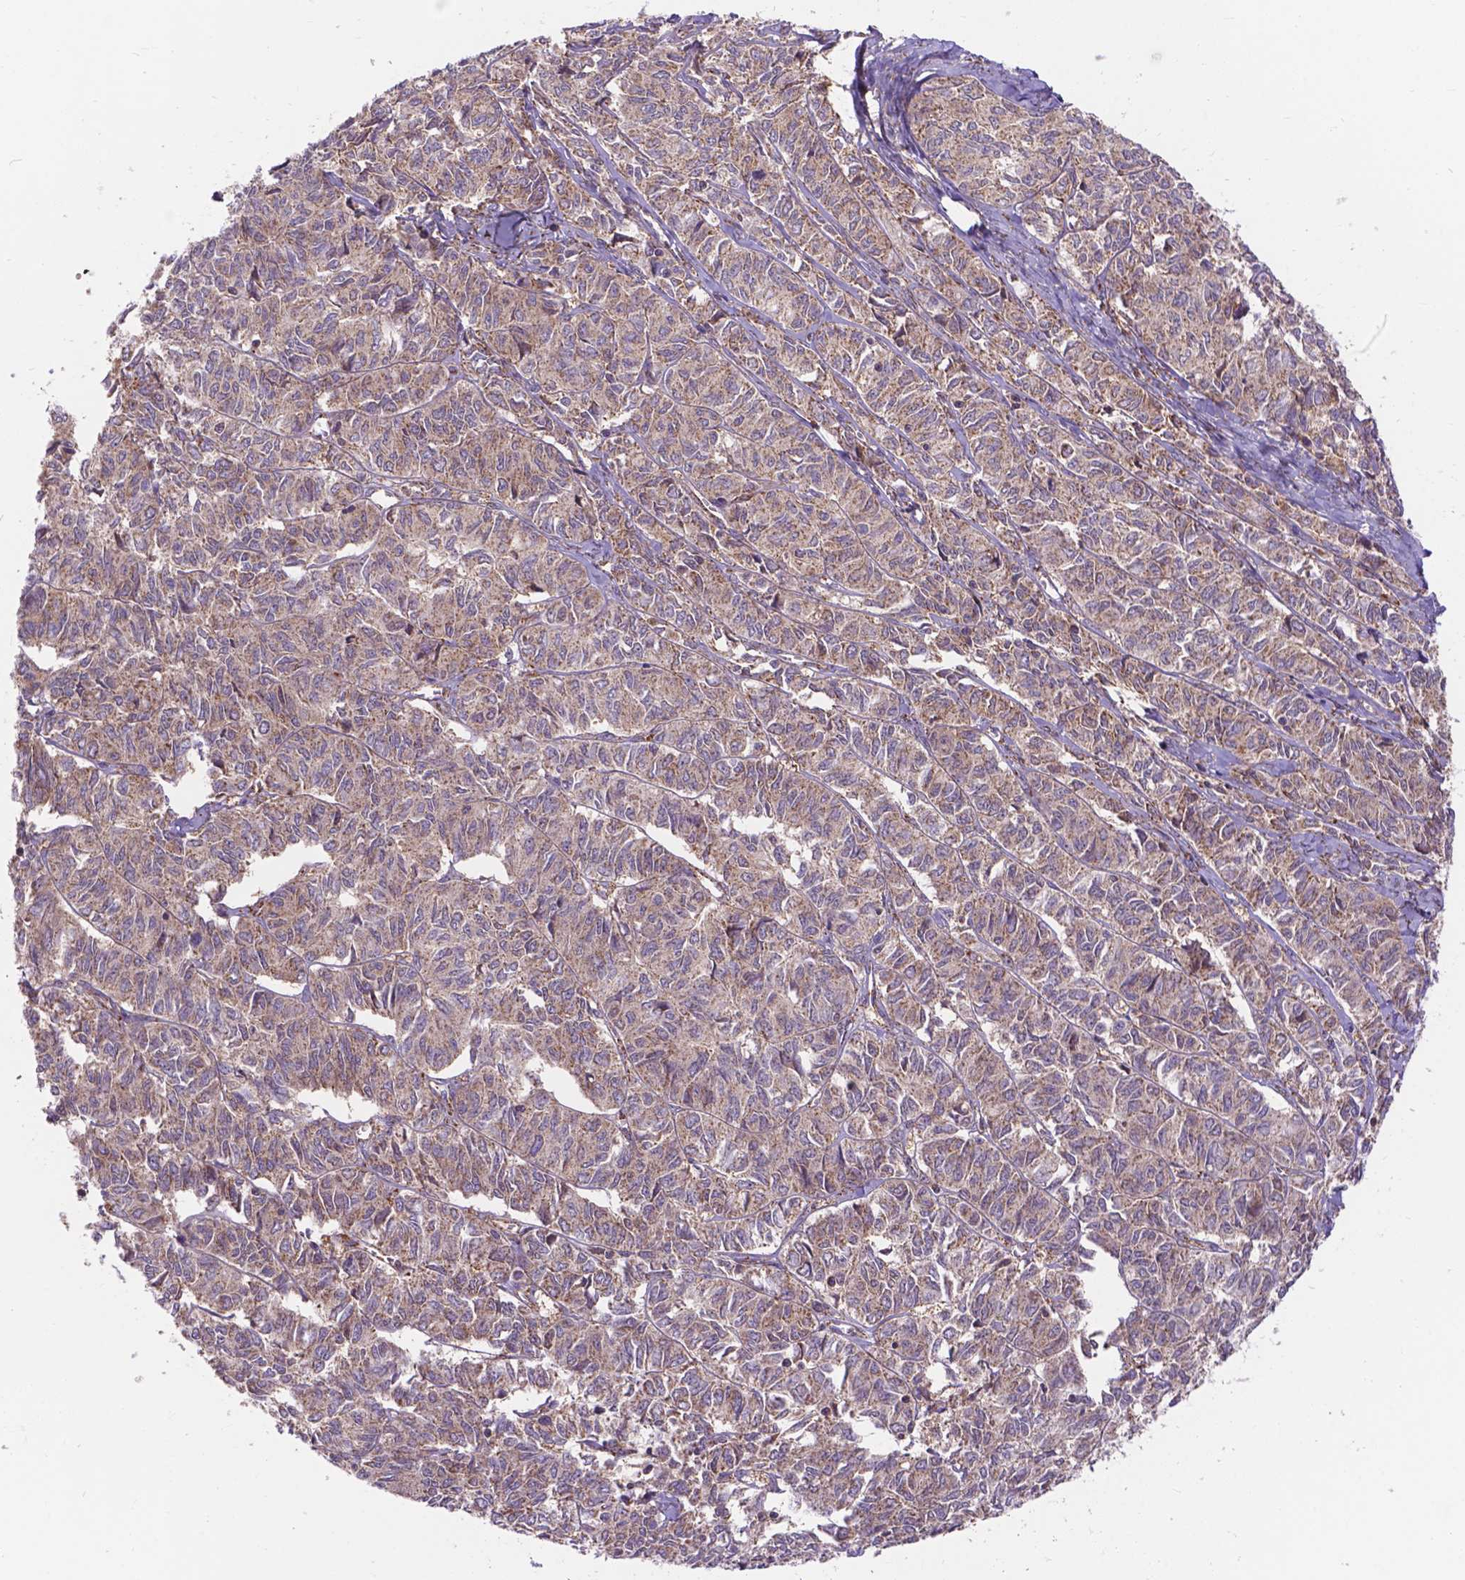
{"staining": {"intensity": "weak", "quantity": ">75%", "location": "cytoplasmic/membranous"}, "tissue": "ovarian cancer", "cell_type": "Tumor cells", "image_type": "cancer", "snomed": [{"axis": "morphology", "description": "Carcinoma, endometroid"}, {"axis": "topography", "description": "Ovary"}], "caption": "High-magnification brightfield microscopy of ovarian cancer stained with DAB (brown) and counterstained with hematoxylin (blue). tumor cells exhibit weak cytoplasmic/membranous positivity is present in about>75% of cells.", "gene": "AK3", "patient": {"sex": "female", "age": 80}}